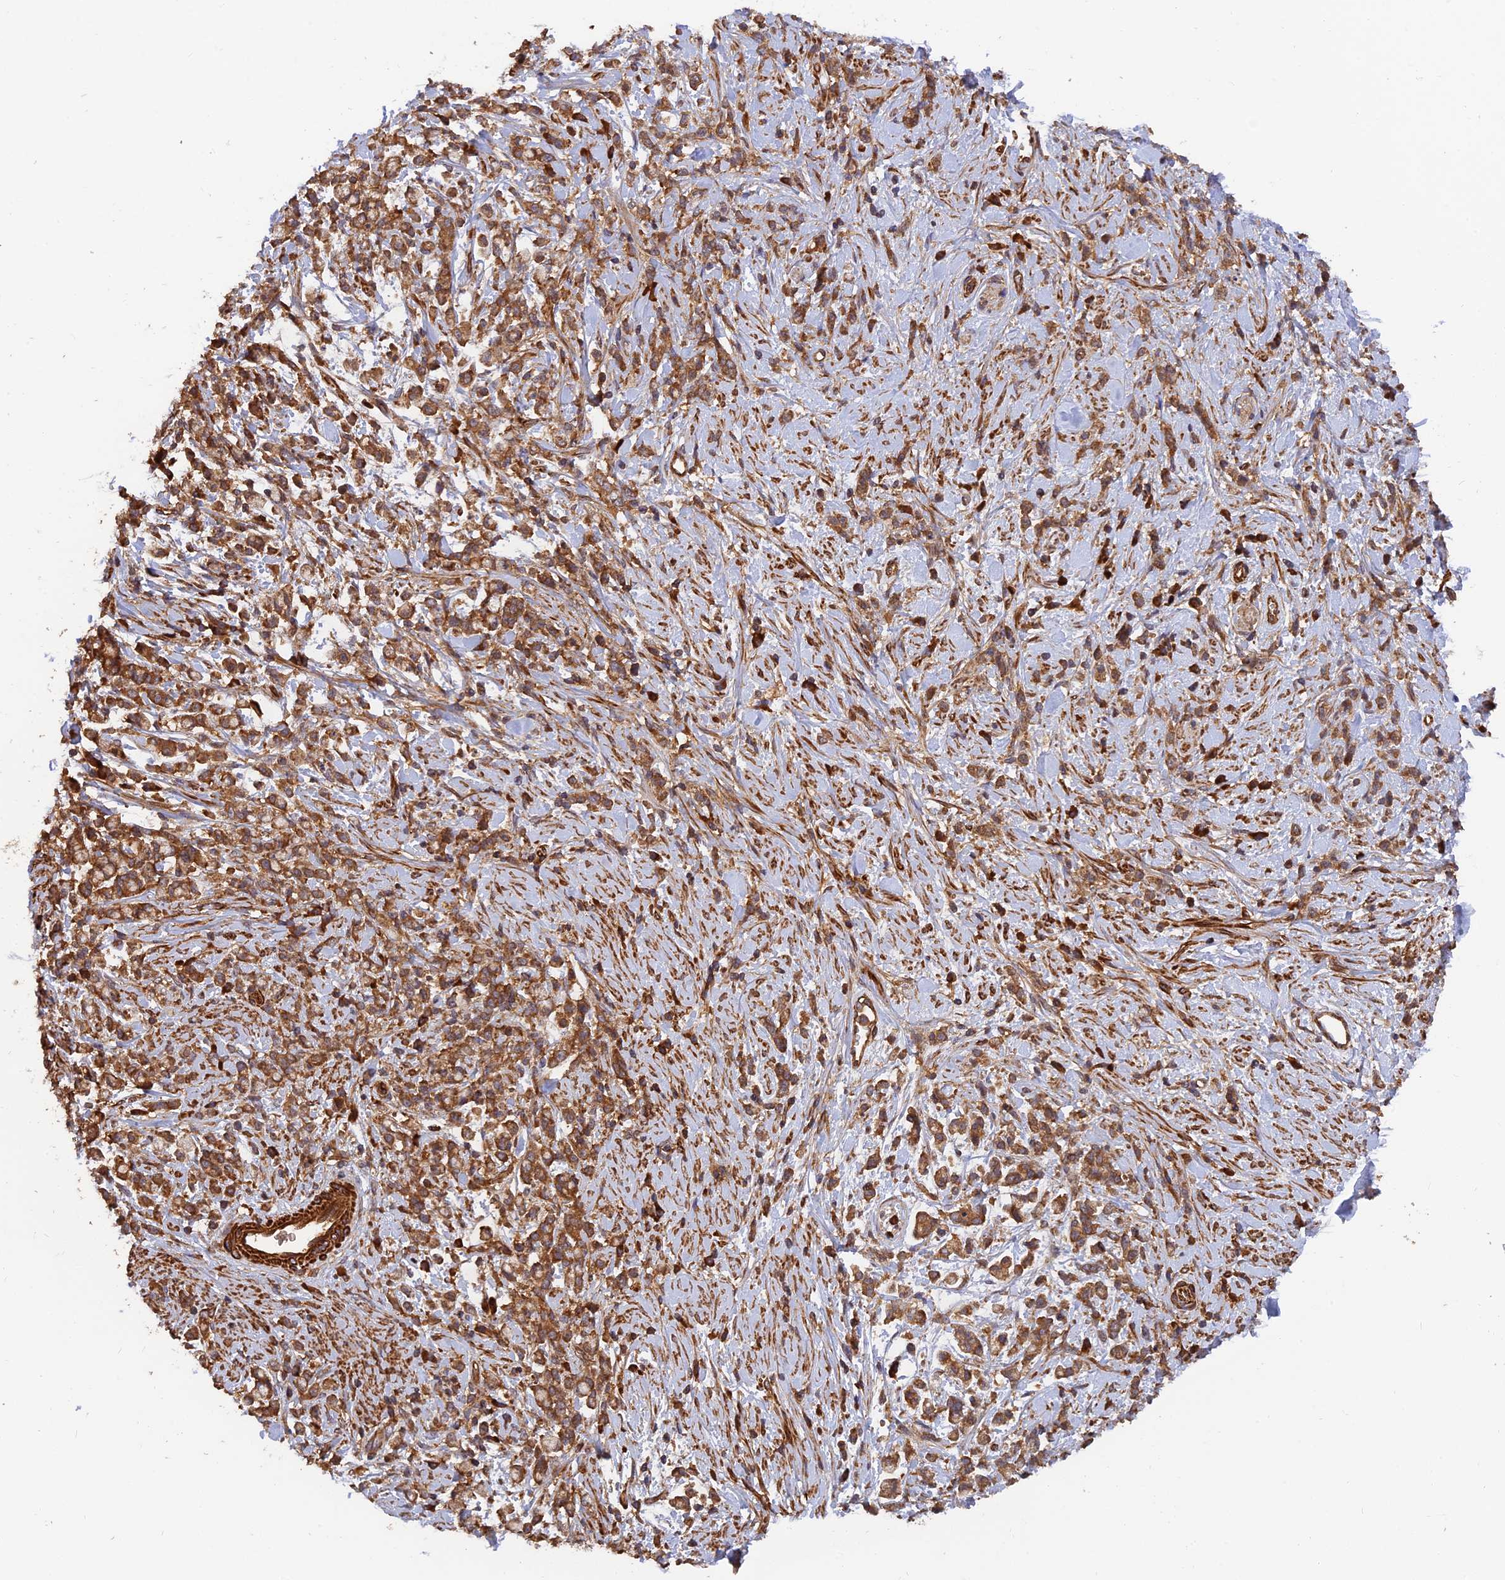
{"staining": {"intensity": "moderate", "quantity": ">75%", "location": "cytoplasmic/membranous"}, "tissue": "stomach cancer", "cell_type": "Tumor cells", "image_type": "cancer", "snomed": [{"axis": "morphology", "description": "Adenocarcinoma, NOS"}, {"axis": "topography", "description": "Stomach"}], "caption": "The image shows immunohistochemical staining of stomach adenocarcinoma. There is moderate cytoplasmic/membranous staining is present in about >75% of tumor cells. Using DAB (brown) and hematoxylin (blue) stains, captured at high magnification using brightfield microscopy.", "gene": "RELCH", "patient": {"sex": "female", "age": 60}}